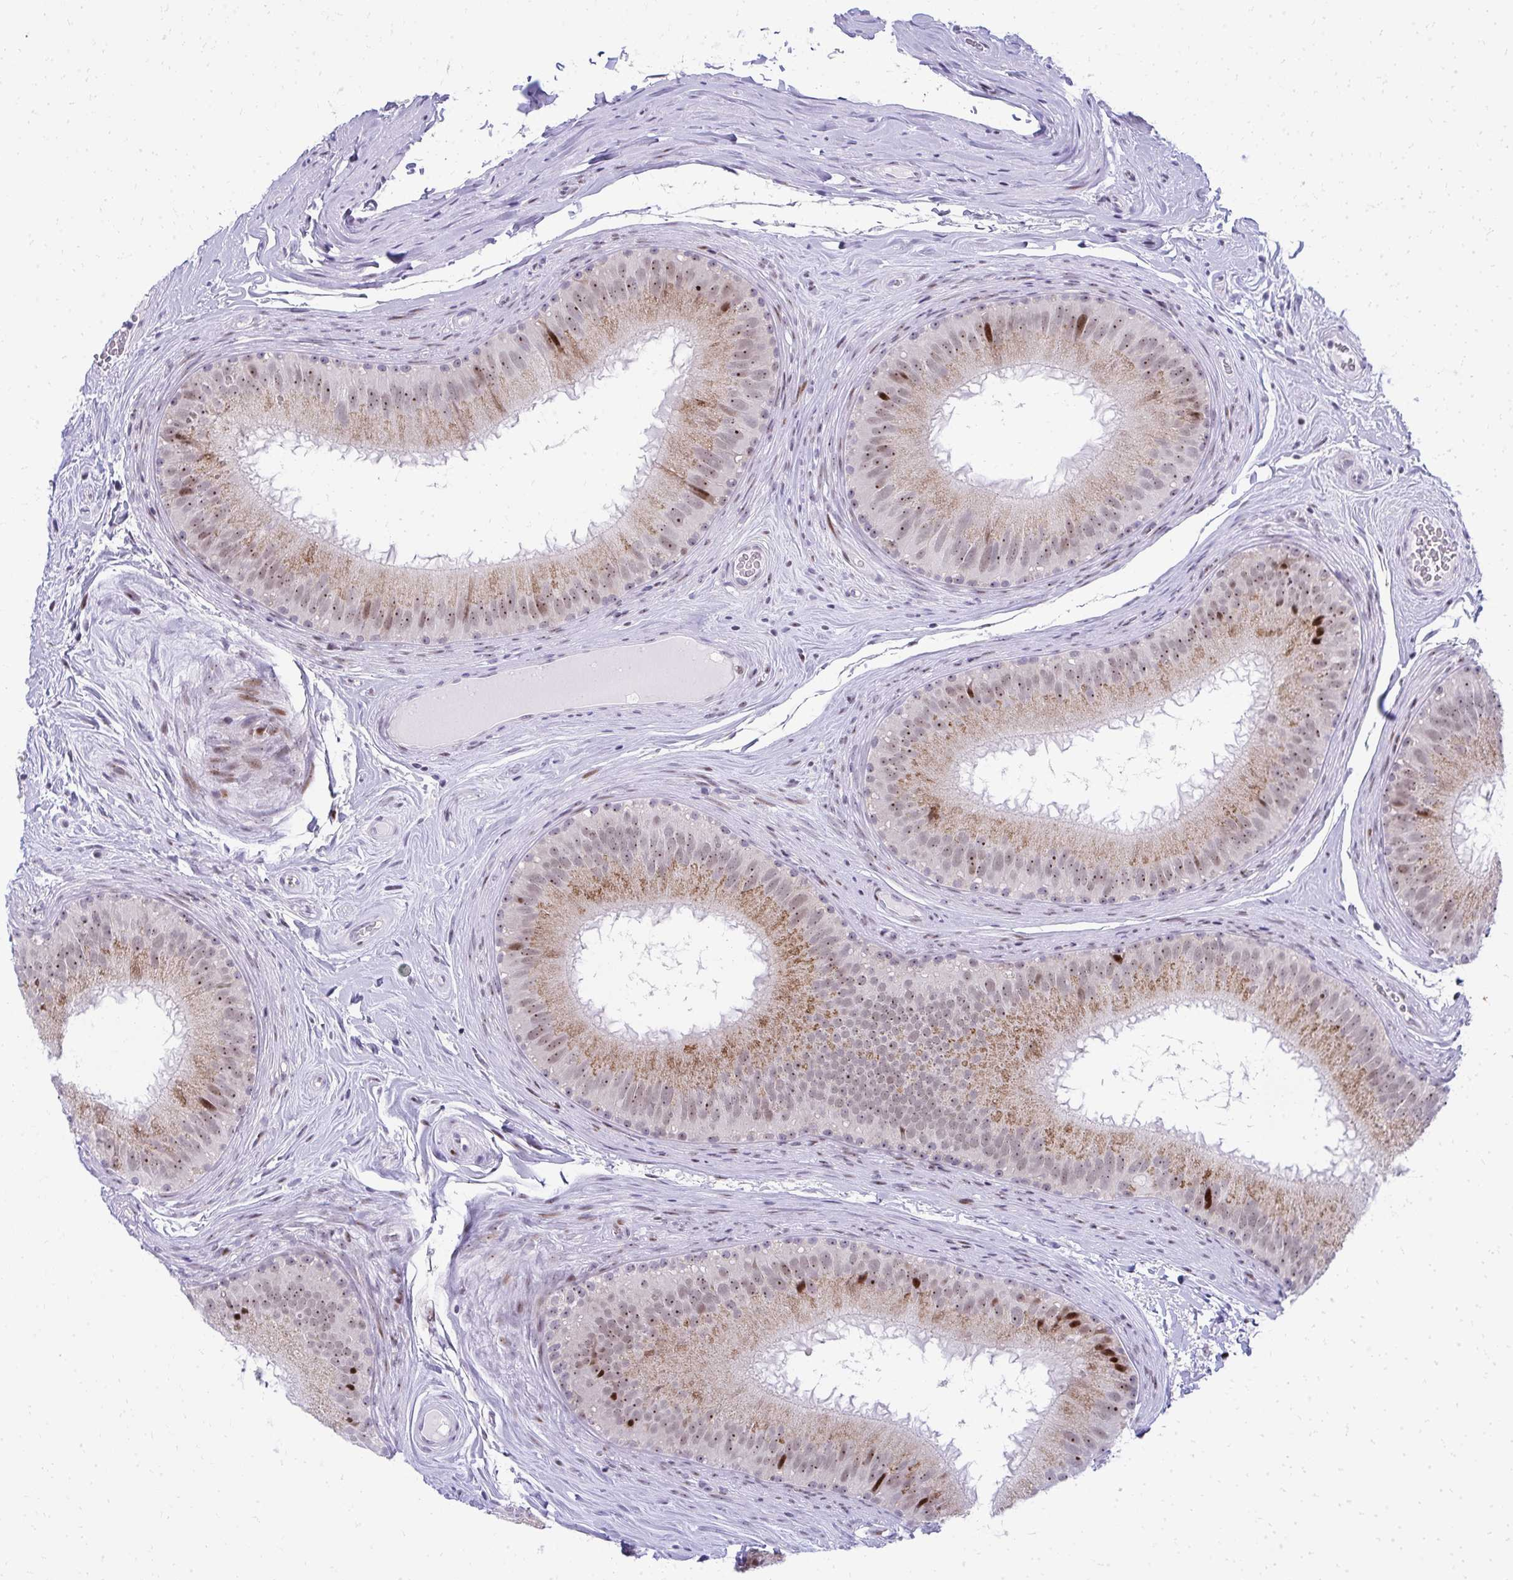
{"staining": {"intensity": "moderate", "quantity": ">75%", "location": "cytoplasmic/membranous,nuclear"}, "tissue": "epididymis", "cell_type": "Glandular cells", "image_type": "normal", "snomed": [{"axis": "morphology", "description": "Normal tissue, NOS"}, {"axis": "topography", "description": "Epididymis"}], "caption": "IHC (DAB) staining of unremarkable human epididymis displays moderate cytoplasmic/membranous,nuclear protein expression in about >75% of glandular cells. (DAB (3,3'-diaminobenzidine) IHC, brown staining for protein, blue staining for nuclei).", "gene": "GLDN", "patient": {"sex": "male", "age": 44}}